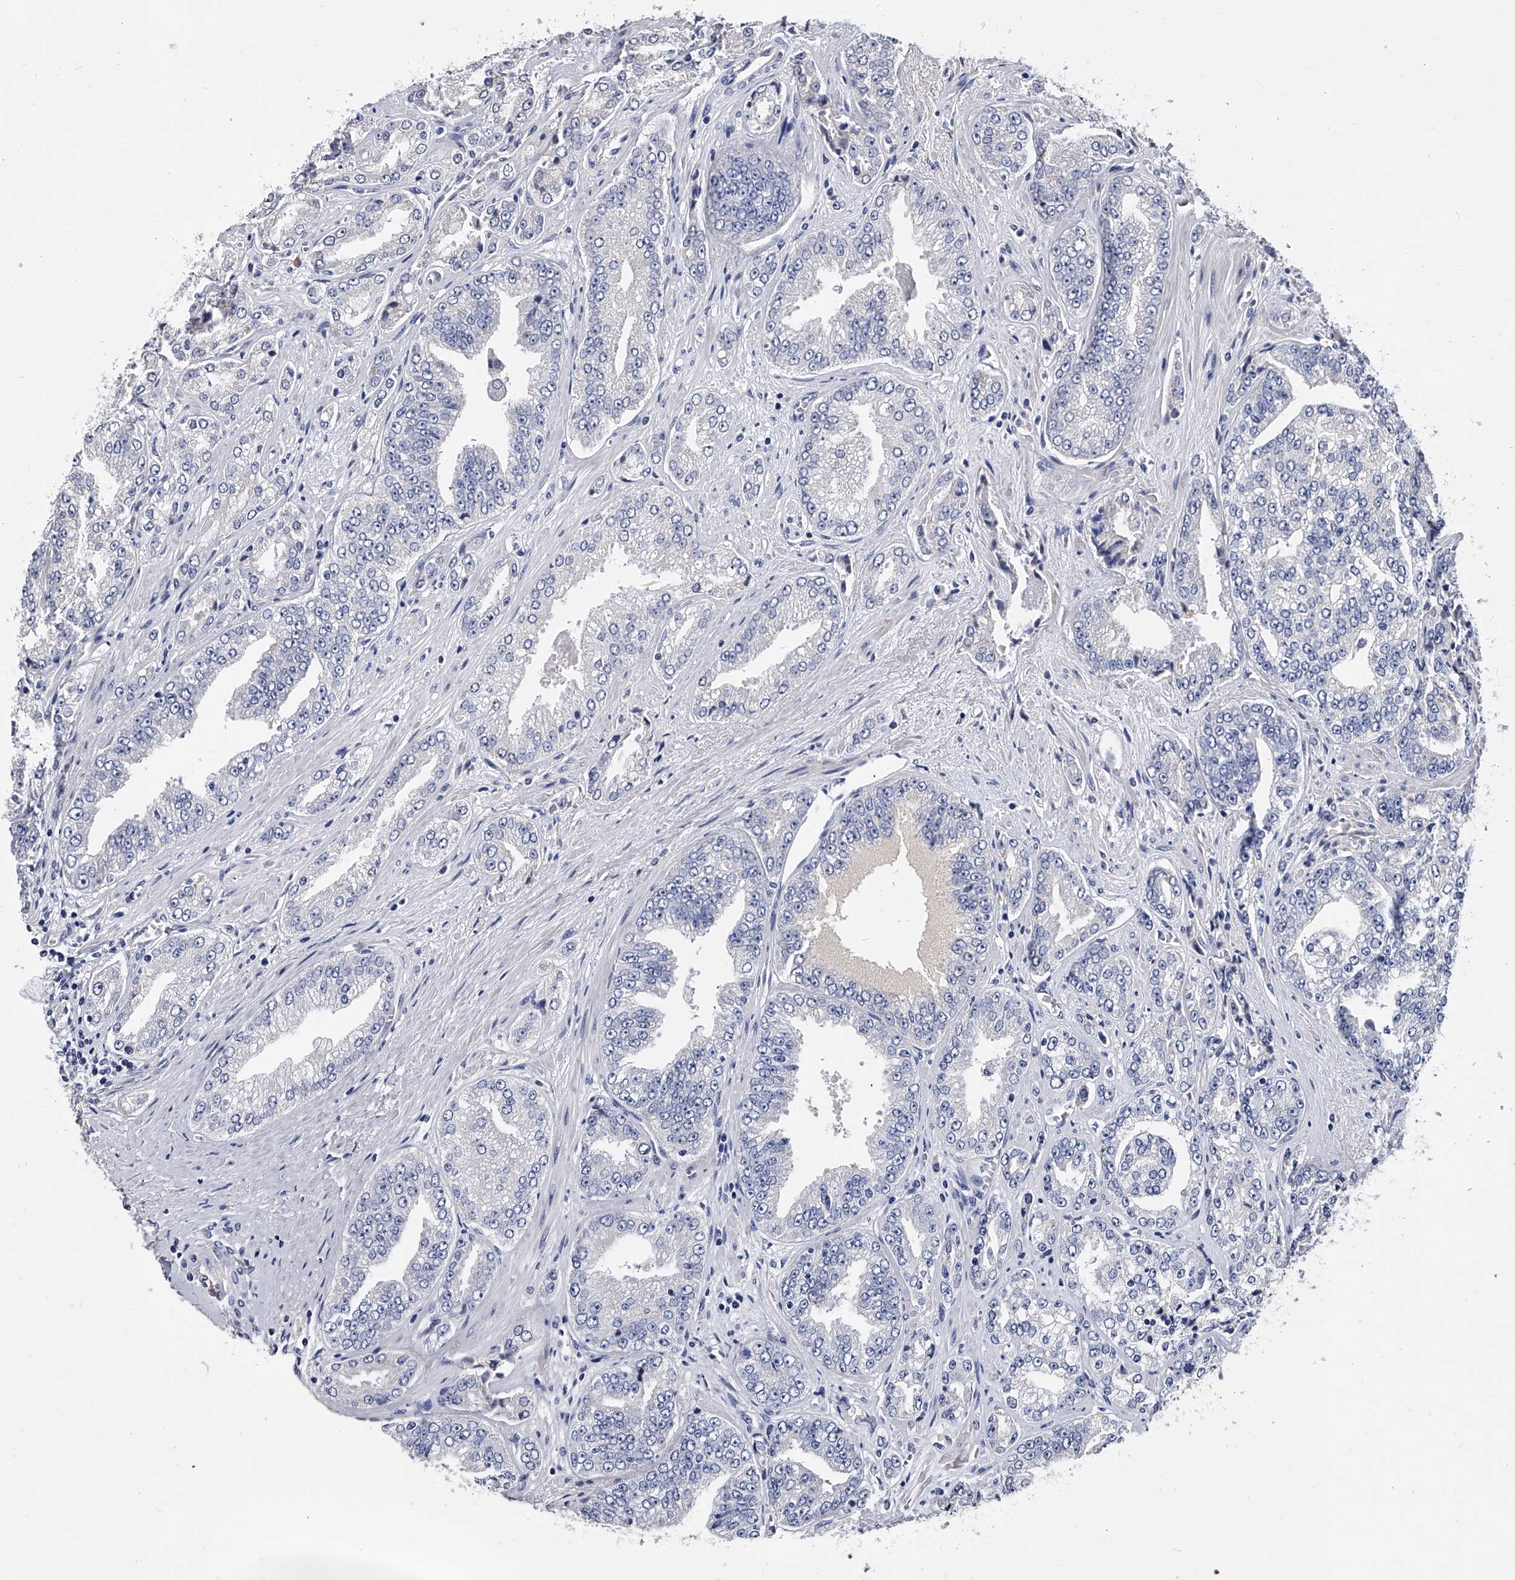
{"staining": {"intensity": "negative", "quantity": "none", "location": "none"}, "tissue": "prostate cancer", "cell_type": "Tumor cells", "image_type": "cancer", "snomed": [{"axis": "morphology", "description": "Adenocarcinoma, High grade"}, {"axis": "topography", "description": "Prostate"}], "caption": "Human adenocarcinoma (high-grade) (prostate) stained for a protein using immunohistochemistry shows no expression in tumor cells.", "gene": "EFCAB7", "patient": {"sex": "male", "age": 71}}